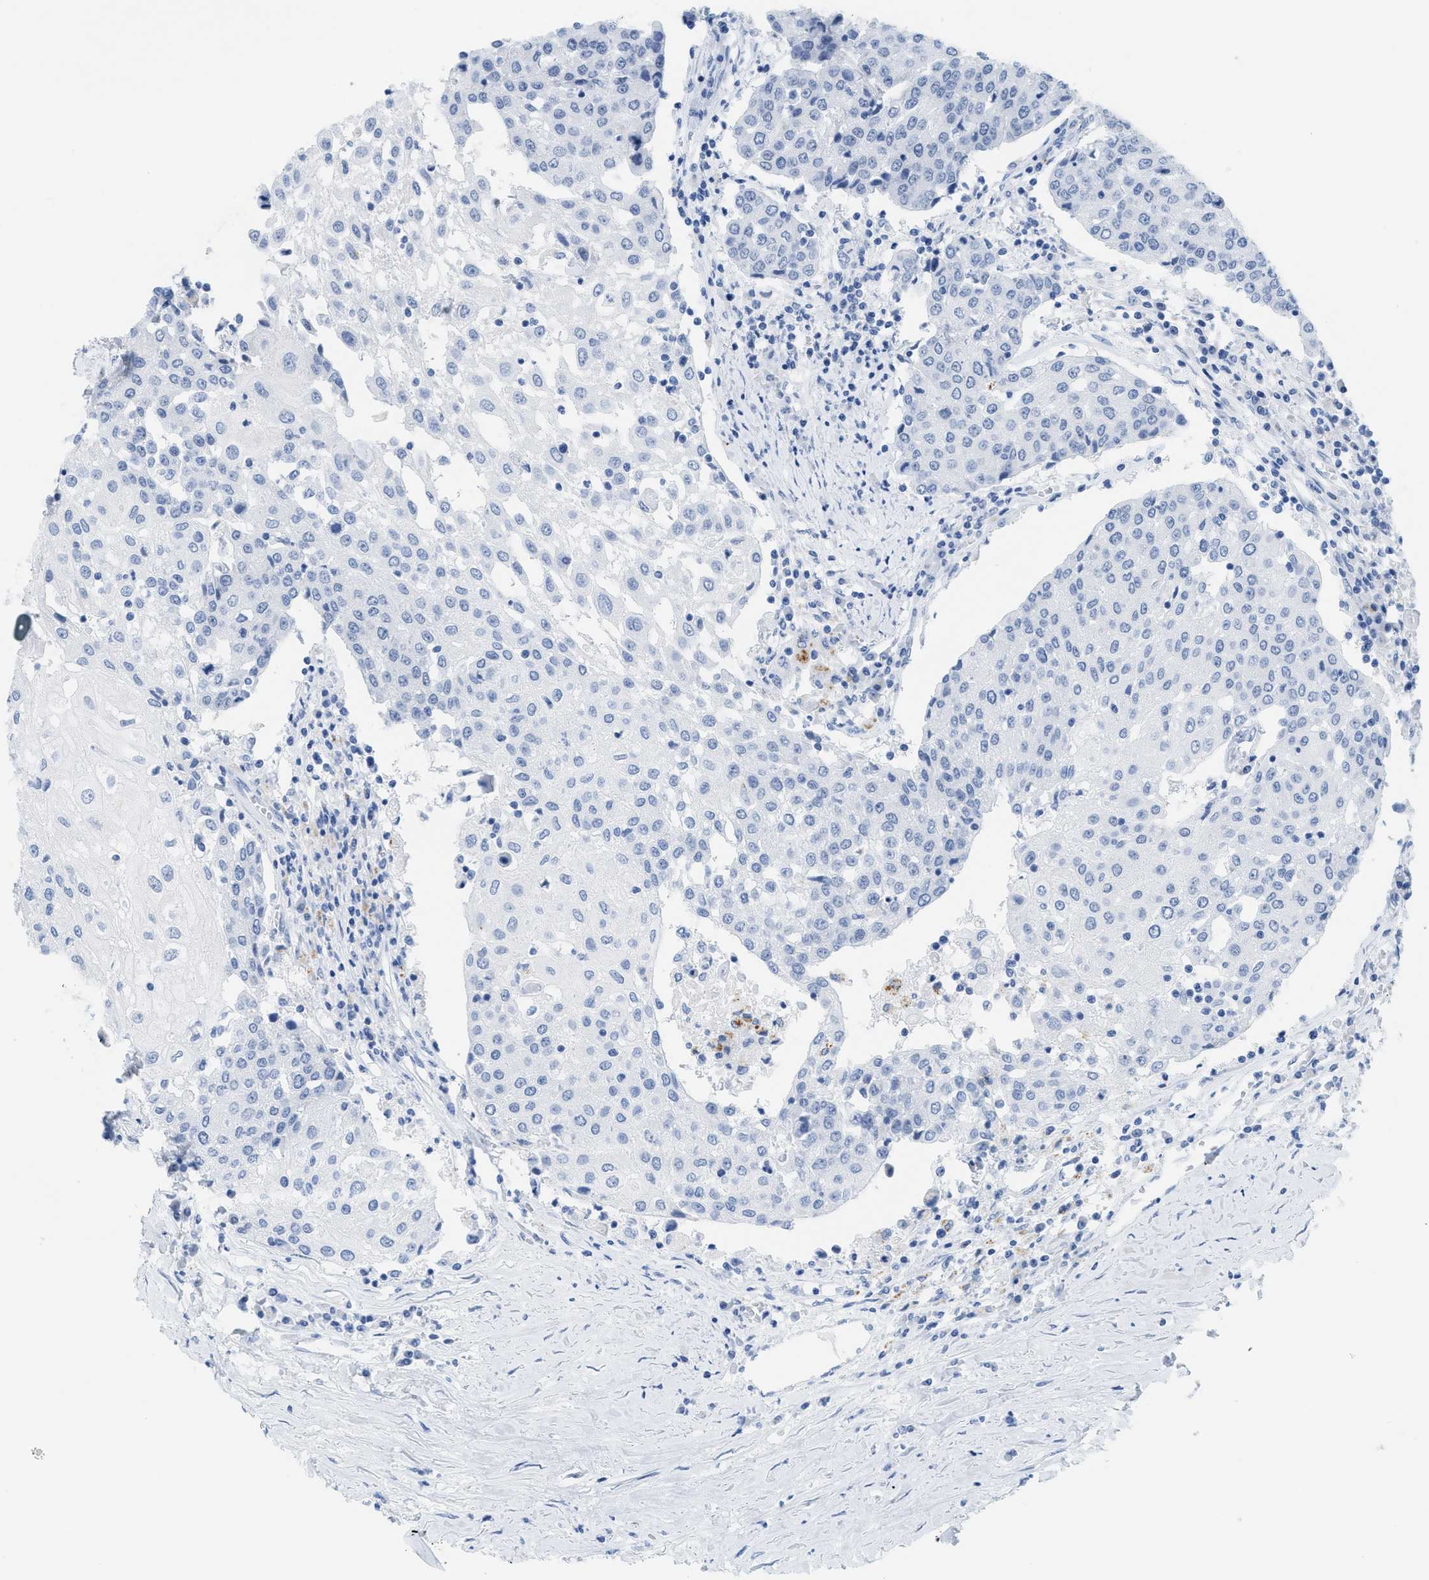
{"staining": {"intensity": "negative", "quantity": "none", "location": "none"}, "tissue": "urothelial cancer", "cell_type": "Tumor cells", "image_type": "cancer", "snomed": [{"axis": "morphology", "description": "Urothelial carcinoma, High grade"}, {"axis": "topography", "description": "Urinary bladder"}], "caption": "The immunohistochemistry (IHC) micrograph has no significant expression in tumor cells of urothelial cancer tissue.", "gene": "WDR4", "patient": {"sex": "female", "age": 85}}